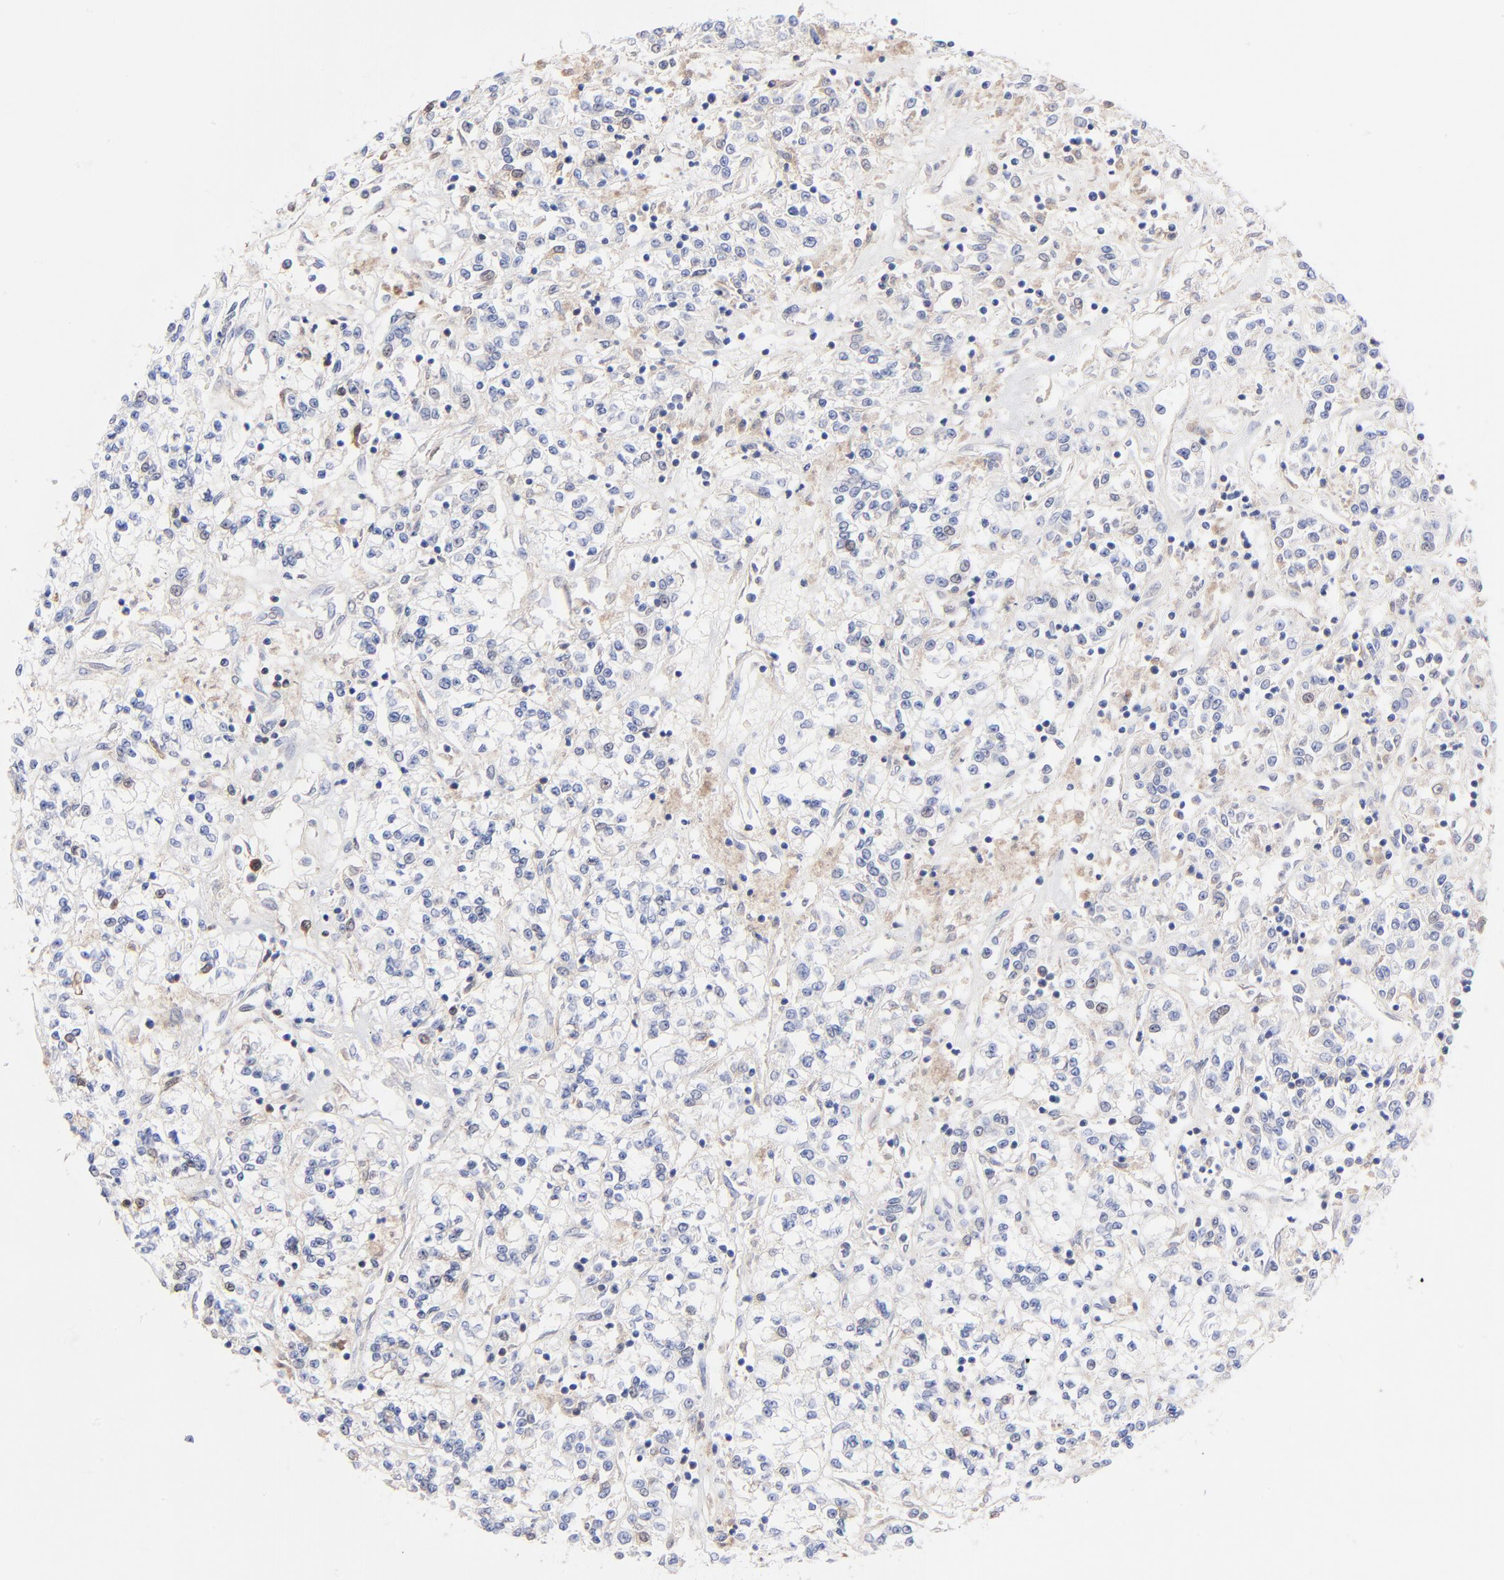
{"staining": {"intensity": "negative", "quantity": "none", "location": "none"}, "tissue": "renal cancer", "cell_type": "Tumor cells", "image_type": "cancer", "snomed": [{"axis": "morphology", "description": "Adenocarcinoma, NOS"}, {"axis": "topography", "description": "Kidney"}], "caption": "This is an immunohistochemistry image of renal adenocarcinoma. There is no positivity in tumor cells.", "gene": "FBLN2", "patient": {"sex": "female", "age": 76}}